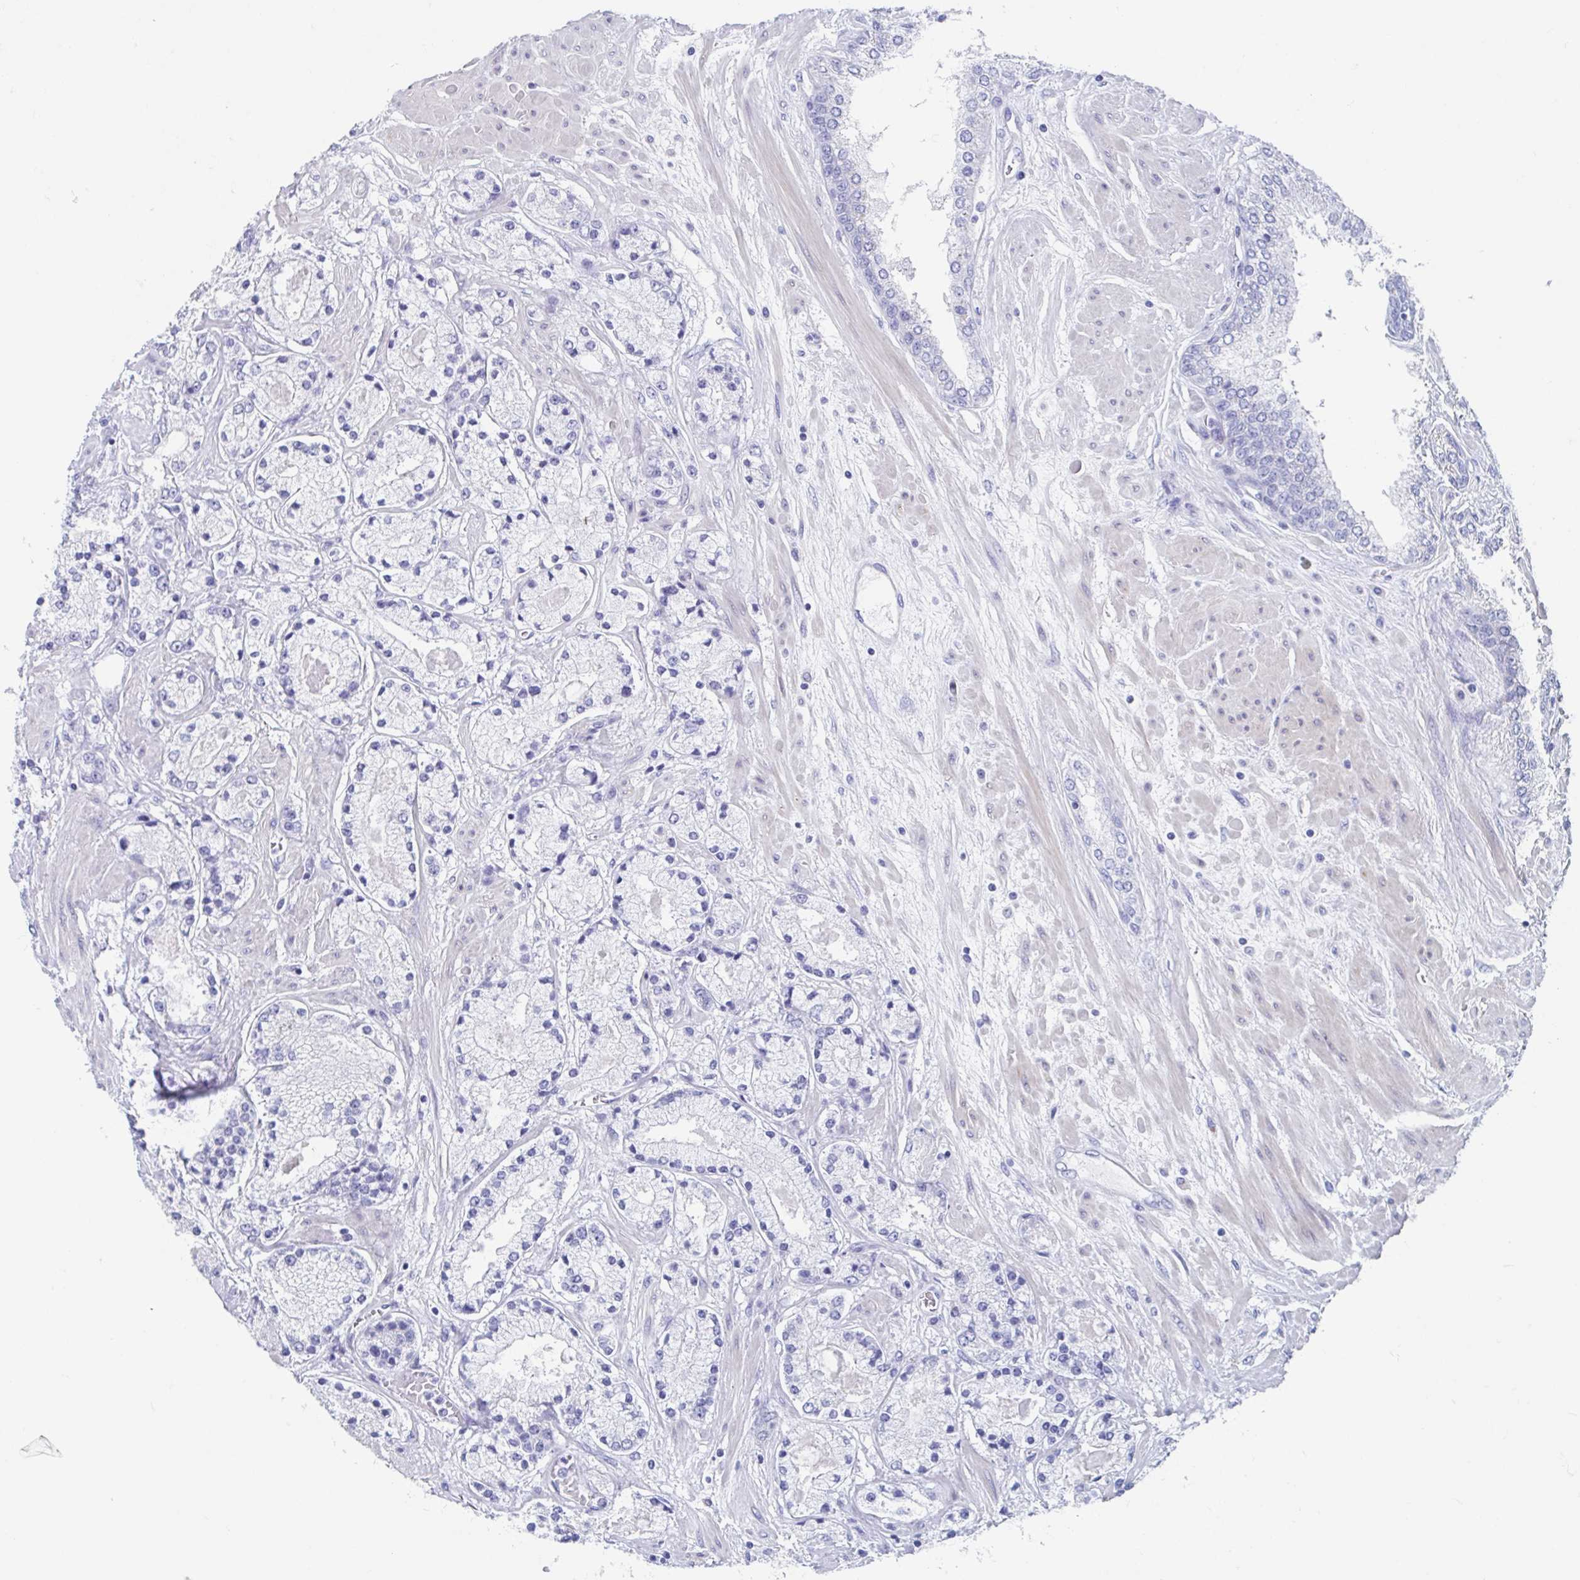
{"staining": {"intensity": "negative", "quantity": "none", "location": "none"}, "tissue": "prostate cancer", "cell_type": "Tumor cells", "image_type": "cancer", "snomed": [{"axis": "morphology", "description": "Adenocarcinoma, High grade"}, {"axis": "topography", "description": "Prostate"}], "caption": "Tumor cells show no significant protein expression in high-grade adenocarcinoma (prostate).", "gene": "SHCBP1L", "patient": {"sex": "male", "age": 67}}